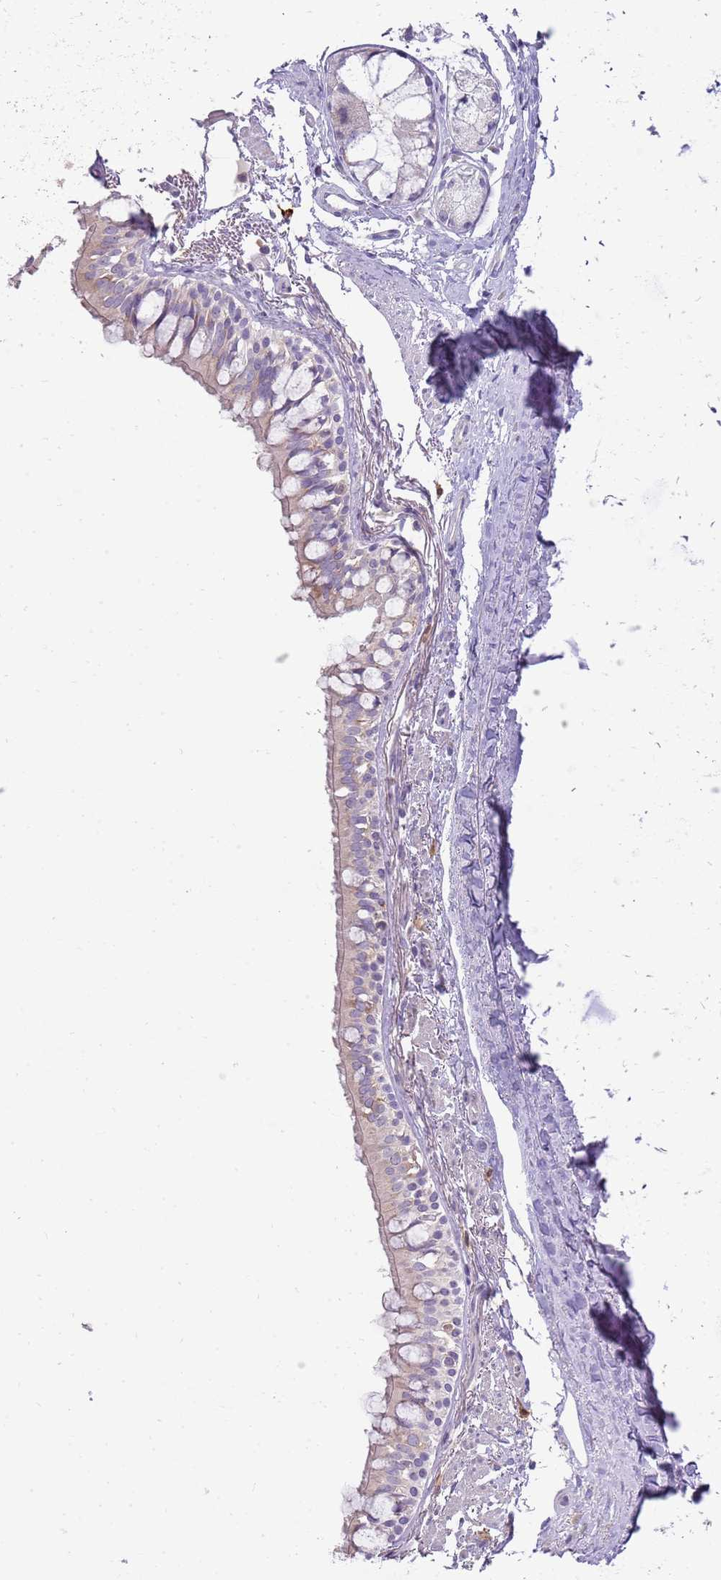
{"staining": {"intensity": "moderate", "quantity": "<25%", "location": "cytoplasmic/membranous"}, "tissue": "bronchus", "cell_type": "Respiratory epithelial cells", "image_type": "normal", "snomed": [{"axis": "morphology", "description": "Normal tissue, NOS"}, {"axis": "topography", "description": "Bronchus"}], "caption": "Protein analysis of benign bronchus demonstrates moderate cytoplasmic/membranous staining in about <25% of respiratory epithelial cells.", "gene": "DIPK1C", "patient": {"sex": "male", "age": 70}}